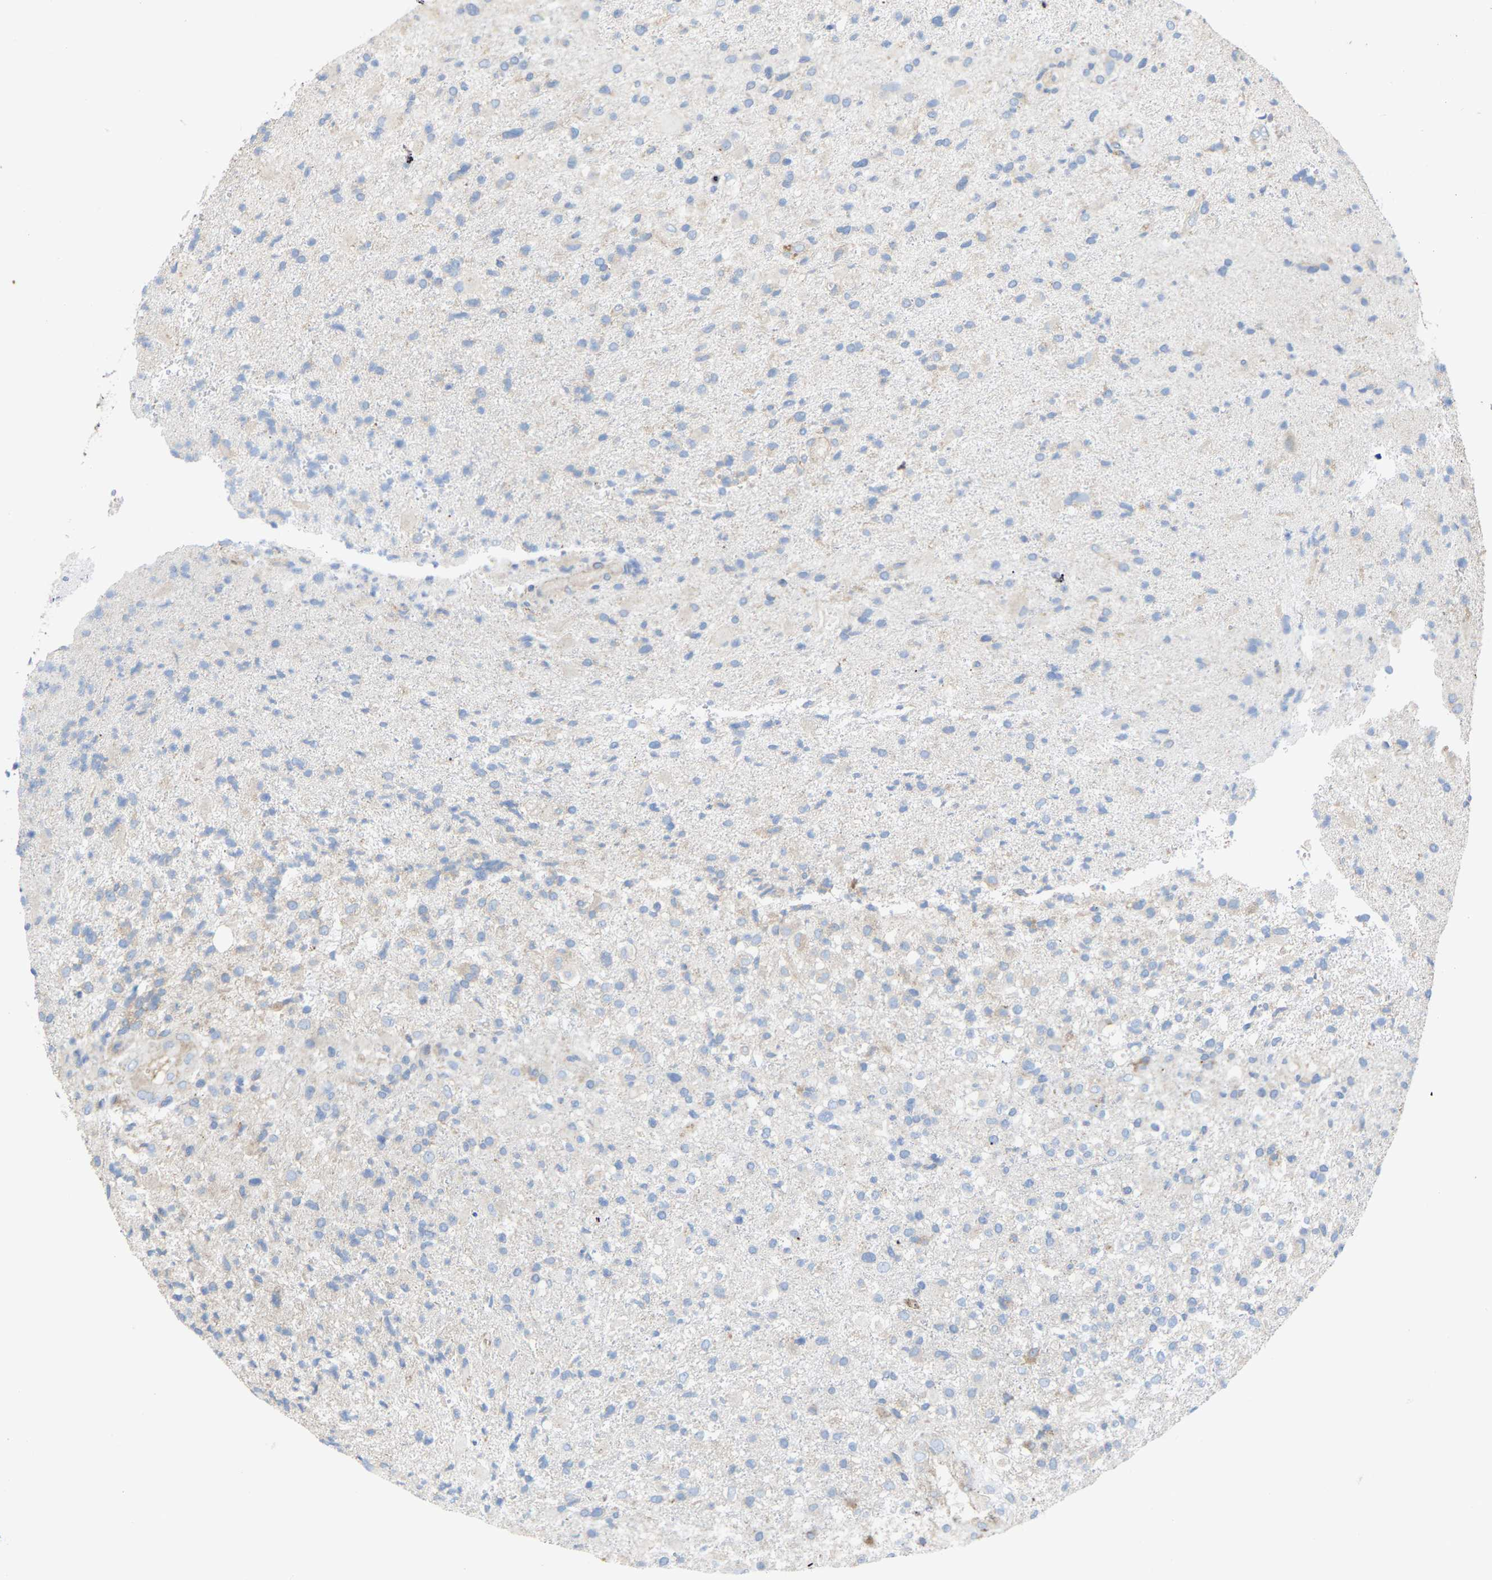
{"staining": {"intensity": "negative", "quantity": "none", "location": "none"}, "tissue": "glioma", "cell_type": "Tumor cells", "image_type": "cancer", "snomed": [{"axis": "morphology", "description": "Glioma, malignant, High grade"}, {"axis": "topography", "description": "Brain"}], "caption": "A photomicrograph of malignant glioma (high-grade) stained for a protein displays no brown staining in tumor cells.", "gene": "TOR1B", "patient": {"sex": "male", "age": 72}}